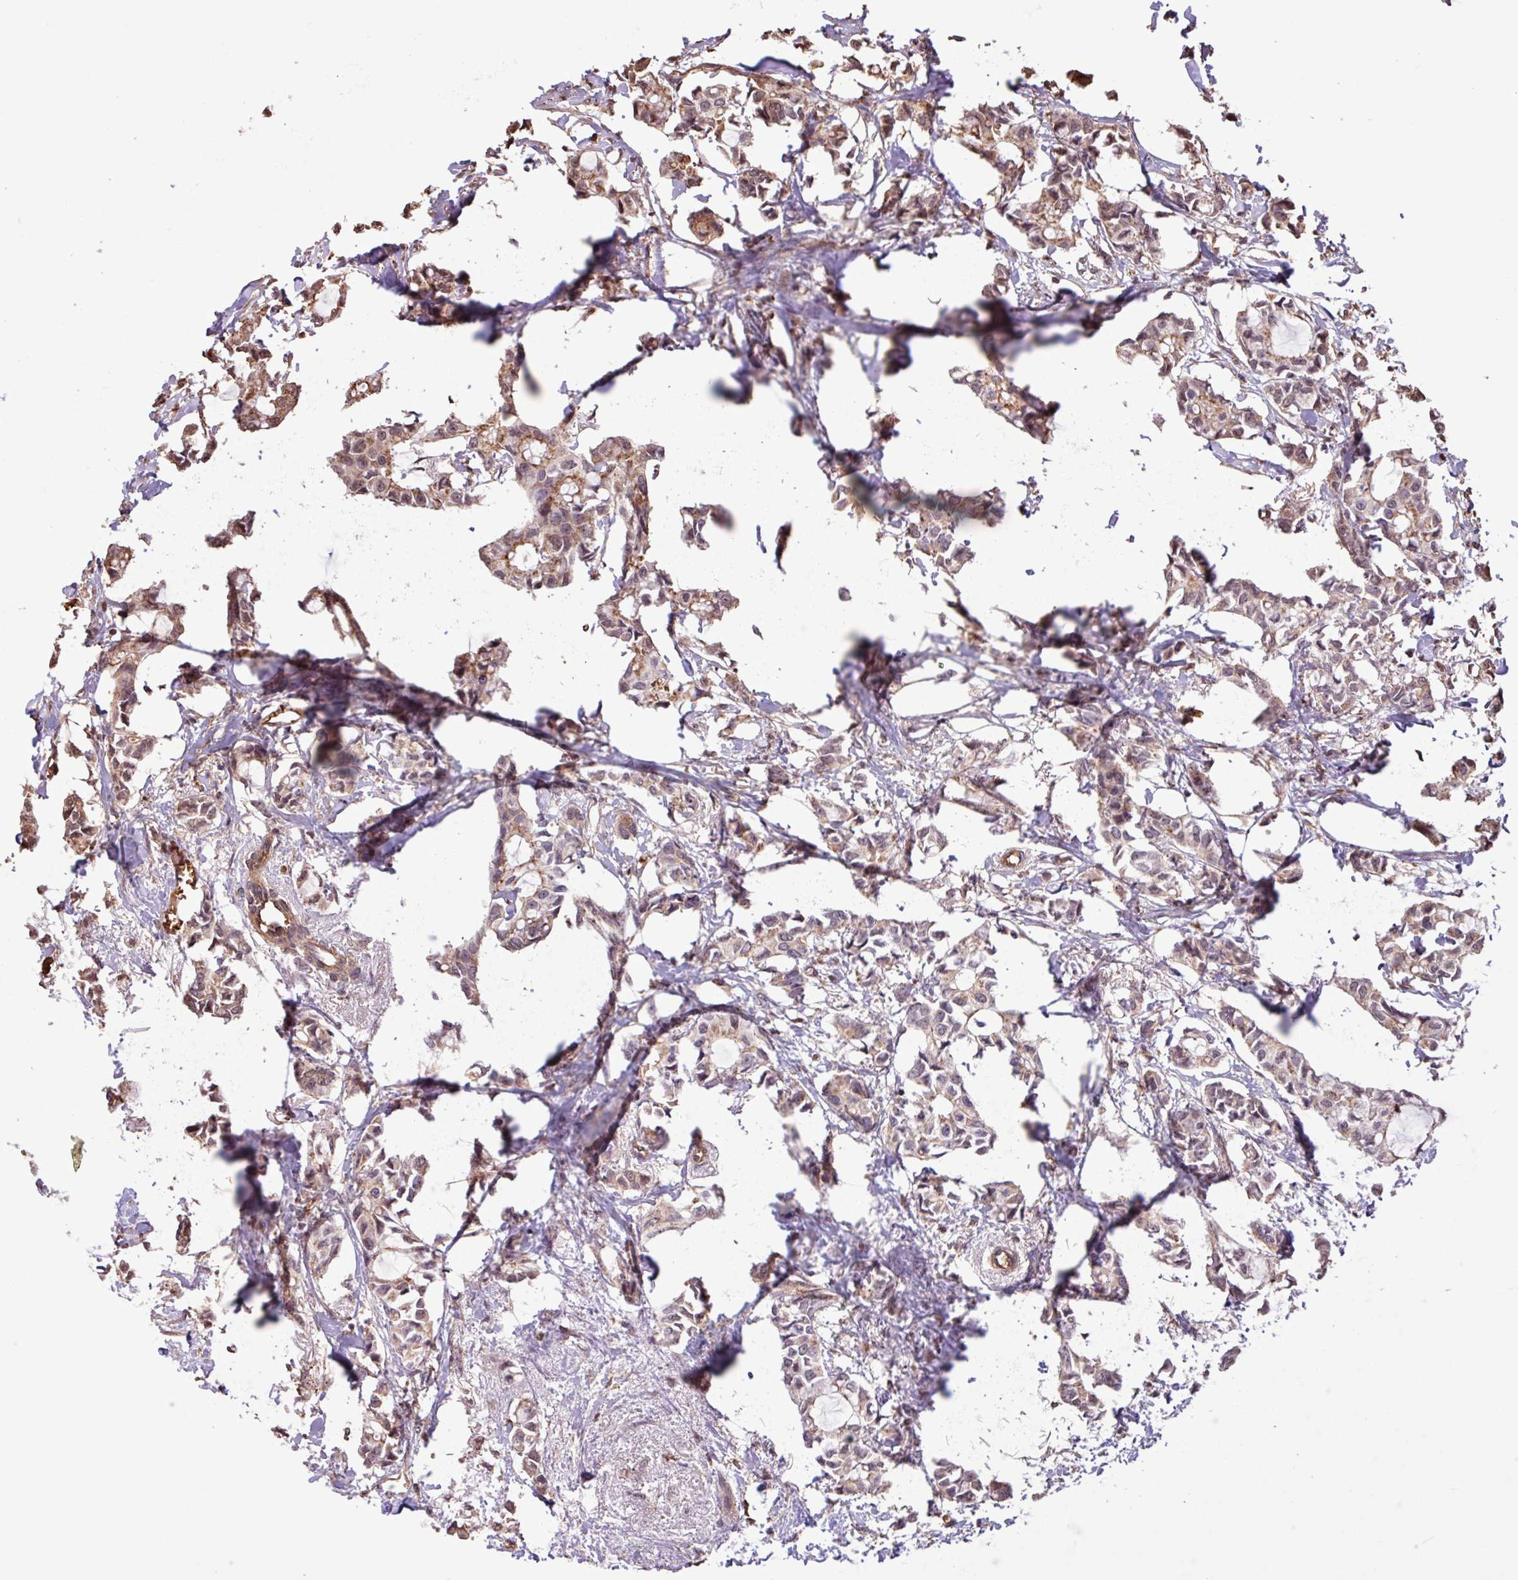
{"staining": {"intensity": "moderate", "quantity": "25%-75%", "location": "cytoplasmic/membranous,nuclear"}, "tissue": "breast cancer", "cell_type": "Tumor cells", "image_type": "cancer", "snomed": [{"axis": "morphology", "description": "Duct carcinoma"}, {"axis": "topography", "description": "Breast"}], "caption": "Immunohistochemical staining of human breast intraductal carcinoma exhibits medium levels of moderate cytoplasmic/membranous and nuclear protein staining in approximately 25%-75% of tumor cells.", "gene": "CHST11", "patient": {"sex": "female", "age": 73}}